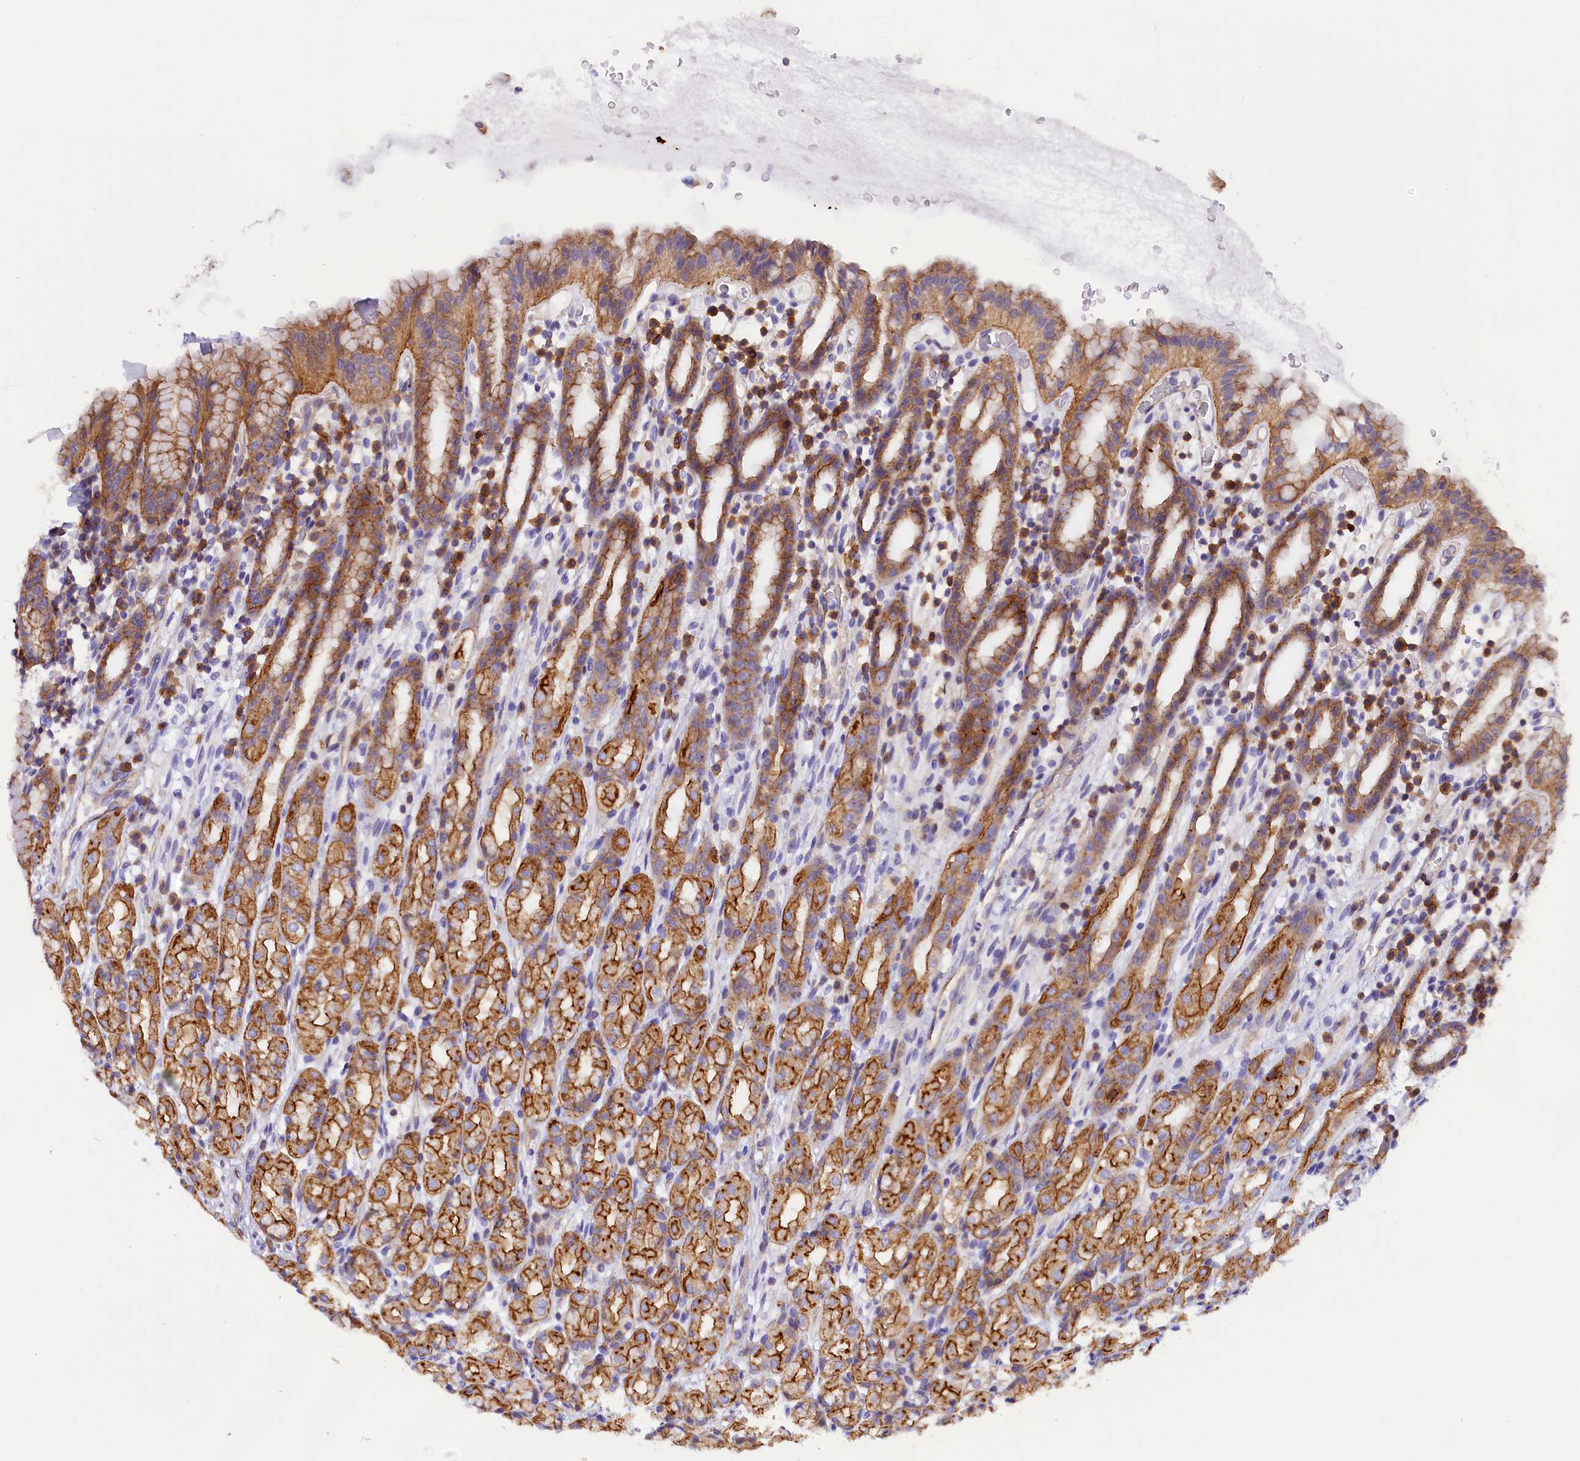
{"staining": {"intensity": "strong", "quantity": ">75%", "location": "cytoplasmic/membranous"}, "tissue": "stomach", "cell_type": "Glandular cells", "image_type": "normal", "snomed": [{"axis": "morphology", "description": "Normal tissue, NOS"}, {"axis": "topography", "description": "Stomach, upper"}], "caption": "Approximately >75% of glandular cells in unremarkable human stomach demonstrate strong cytoplasmic/membranous protein staining as visualized by brown immunohistochemical staining.", "gene": "FAM193A", "patient": {"sex": "male", "age": 47}}